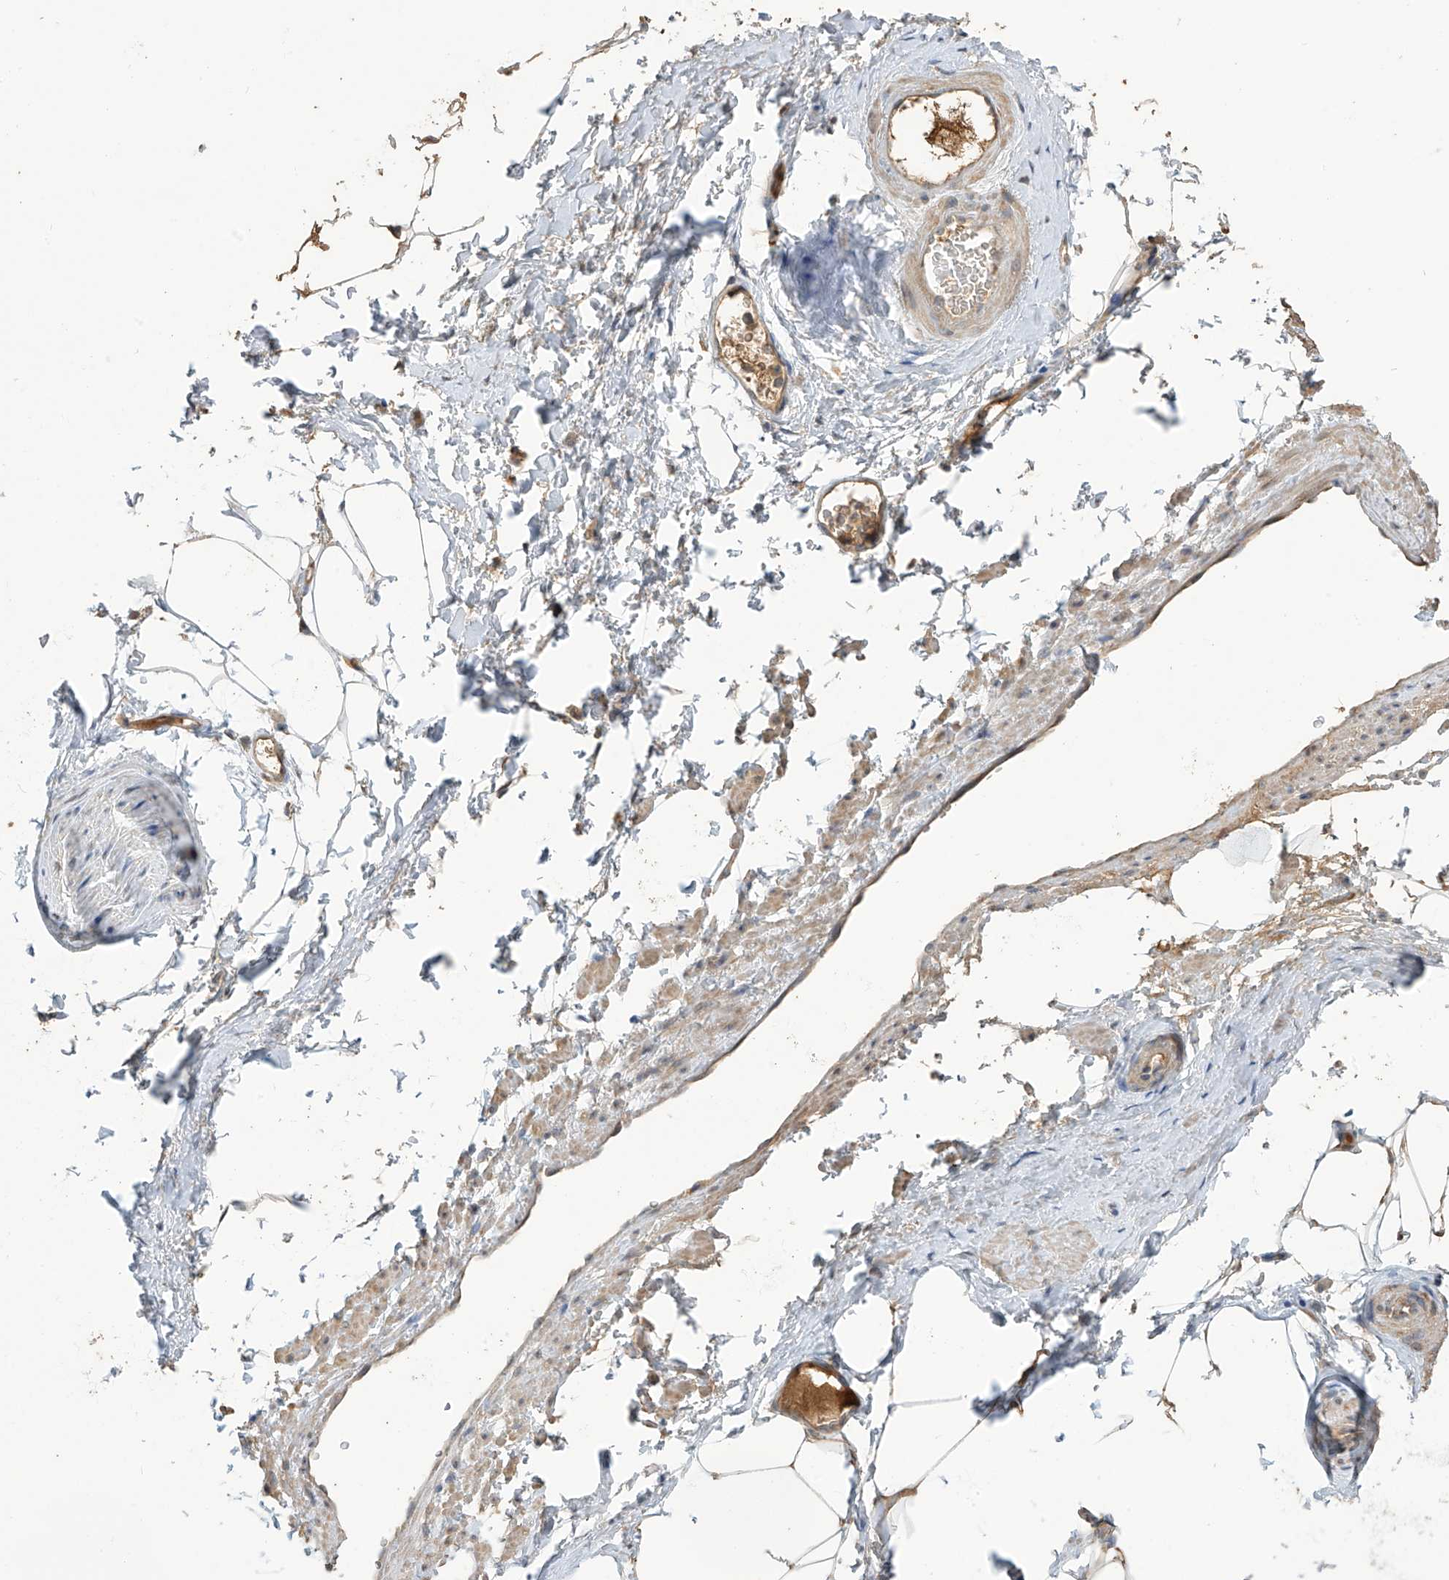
{"staining": {"intensity": "moderate", "quantity": ">75%", "location": "cytoplasmic/membranous"}, "tissue": "adipose tissue", "cell_type": "Adipocytes", "image_type": "normal", "snomed": [{"axis": "morphology", "description": "Normal tissue, NOS"}, {"axis": "morphology", "description": "Adenocarcinoma, Low grade"}, {"axis": "topography", "description": "Prostate"}, {"axis": "topography", "description": "Peripheral nerve tissue"}], "caption": "Approximately >75% of adipocytes in unremarkable human adipose tissue demonstrate moderate cytoplasmic/membranous protein staining as visualized by brown immunohistochemical staining.", "gene": "SLFN14", "patient": {"sex": "male", "age": 63}}